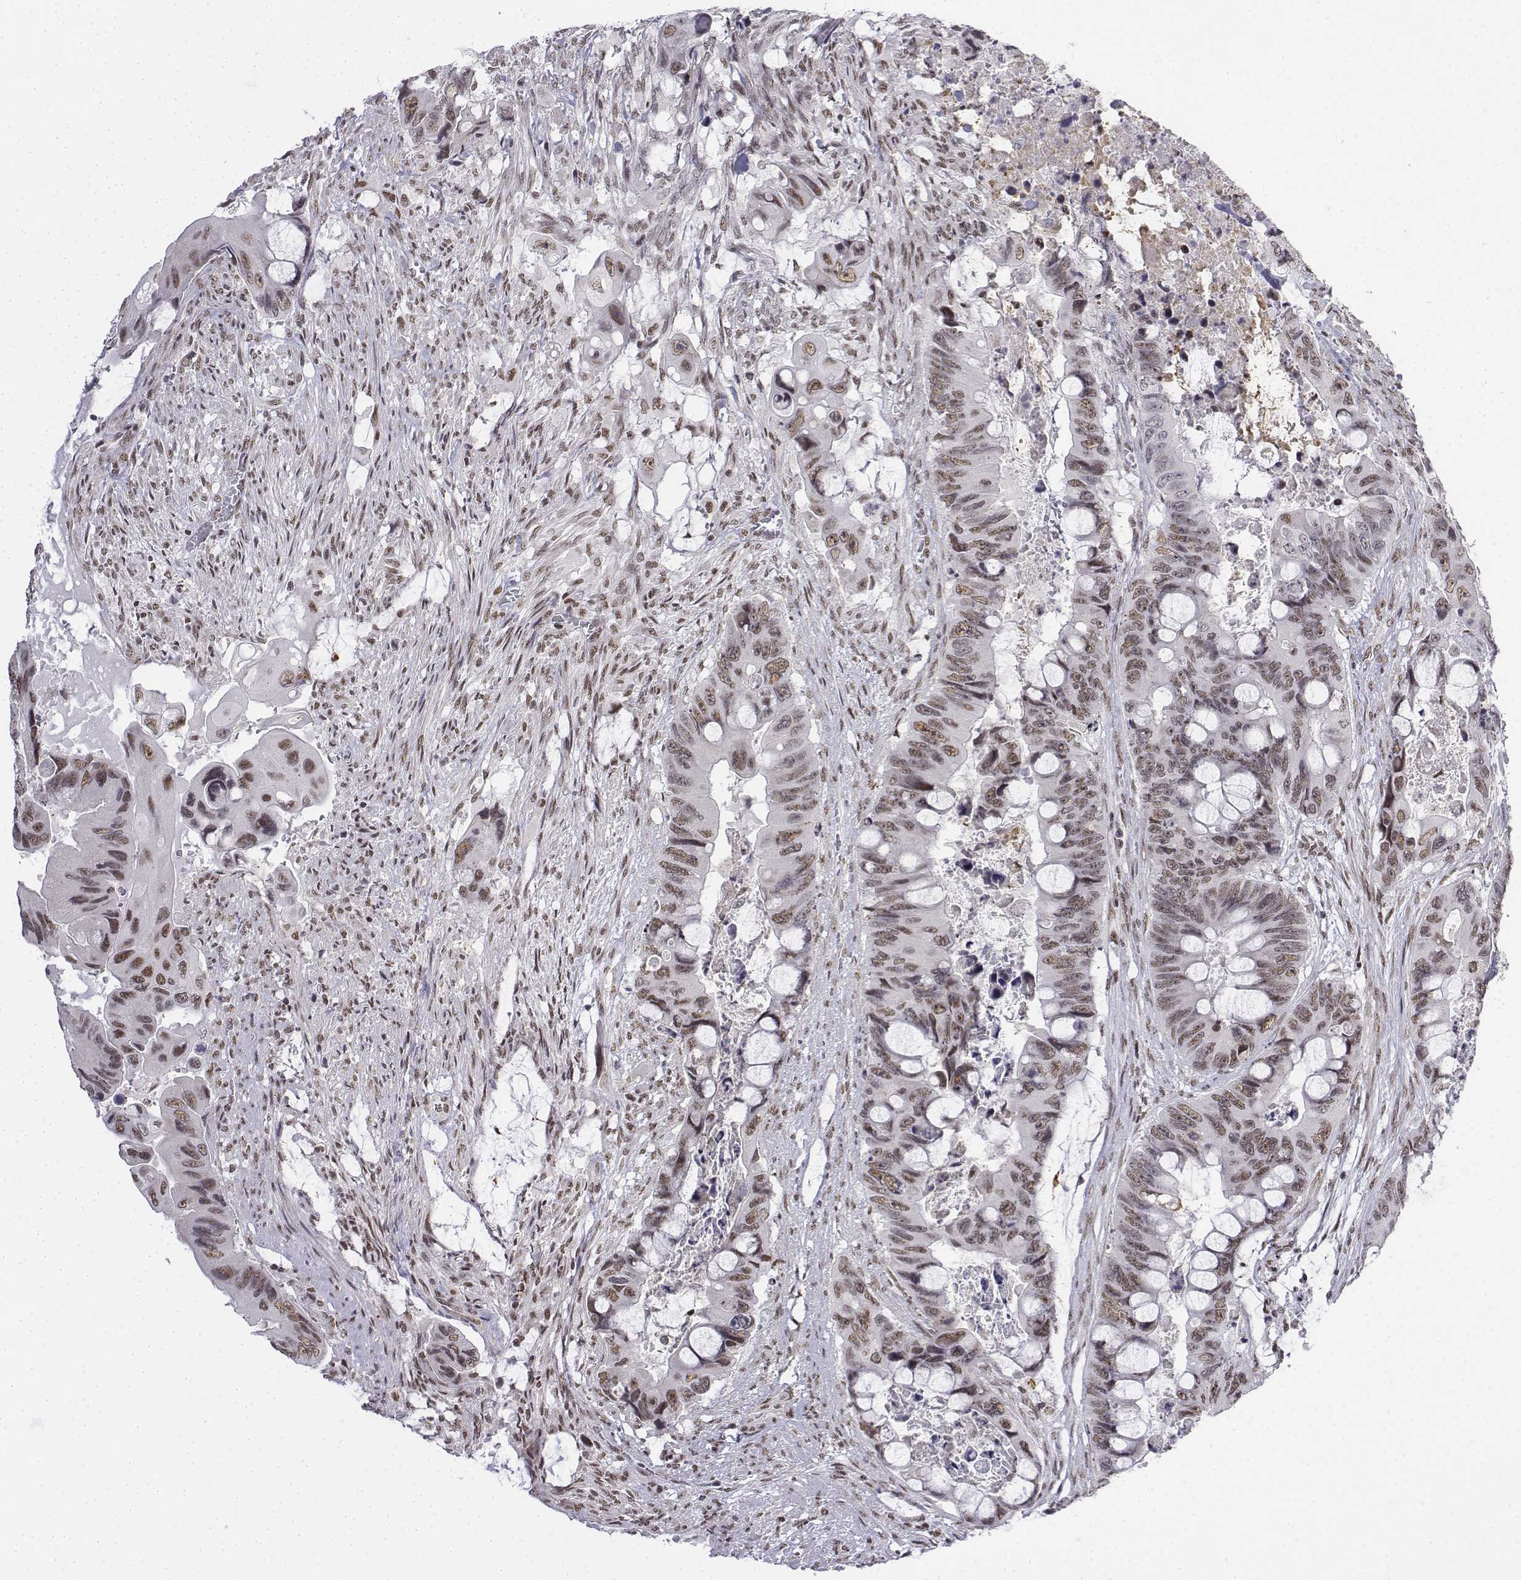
{"staining": {"intensity": "weak", "quantity": ">75%", "location": "nuclear"}, "tissue": "colorectal cancer", "cell_type": "Tumor cells", "image_type": "cancer", "snomed": [{"axis": "morphology", "description": "Adenocarcinoma, NOS"}, {"axis": "topography", "description": "Rectum"}], "caption": "Immunohistochemistry of adenocarcinoma (colorectal) exhibits low levels of weak nuclear staining in approximately >75% of tumor cells.", "gene": "SETD1A", "patient": {"sex": "male", "age": 63}}